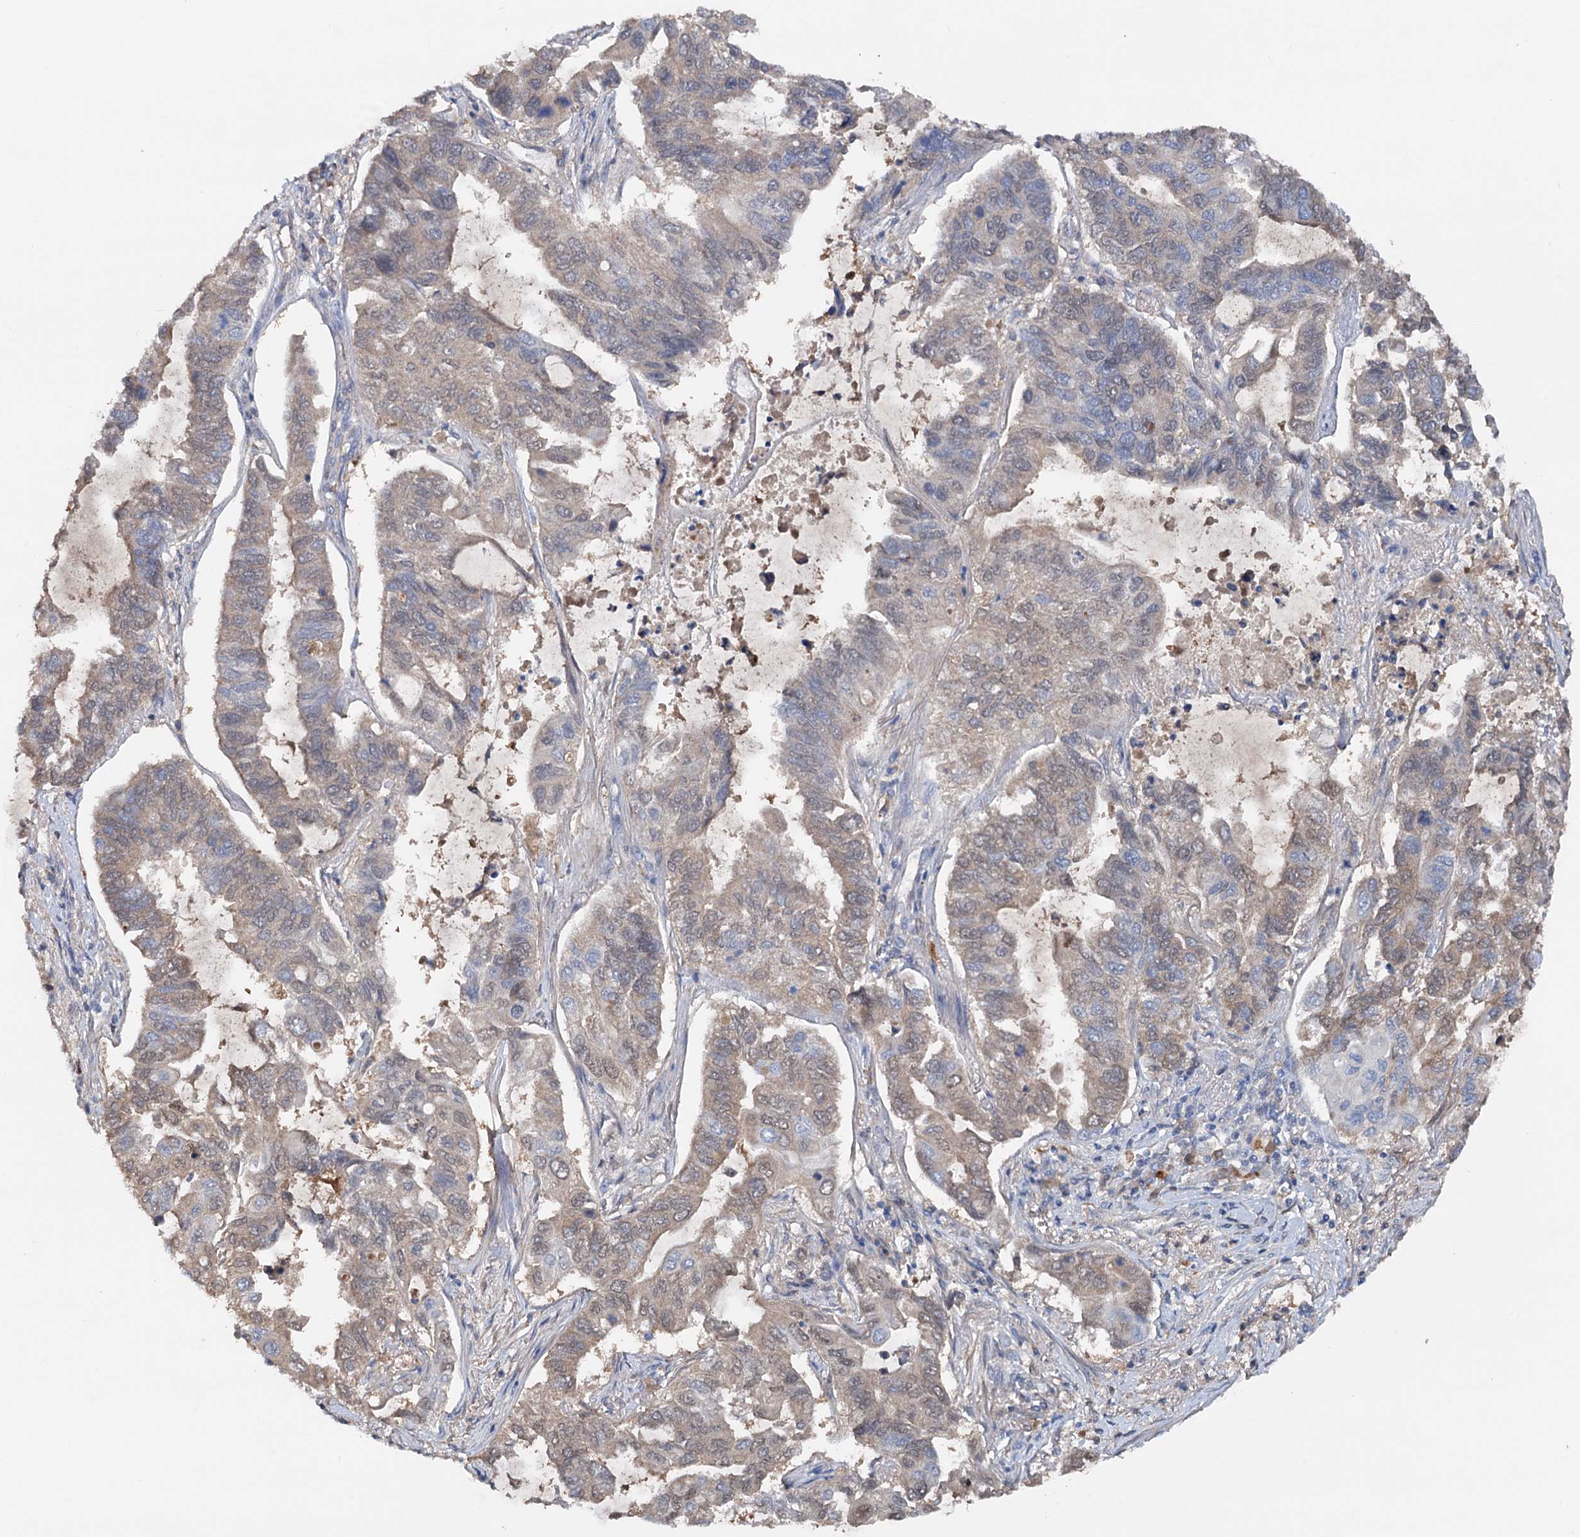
{"staining": {"intensity": "moderate", "quantity": "<25%", "location": "cytoplasmic/membranous"}, "tissue": "lung cancer", "cell_type": "Tumor cells", "image_type": "cancer", "snomed": [{"axis": "morphology", "description": "Adenocarcinoma, NOS"}, {"axis": "topography", "description": "Lung"}], "caption": "Lung cancer was stained to show a protein in brown. There is low levels of moderate cytoplasmic/membranous expression in approximately <25% of tumor cells.", "gene": "ARL13A", "patient": {"sex": "male", "age": 64}}